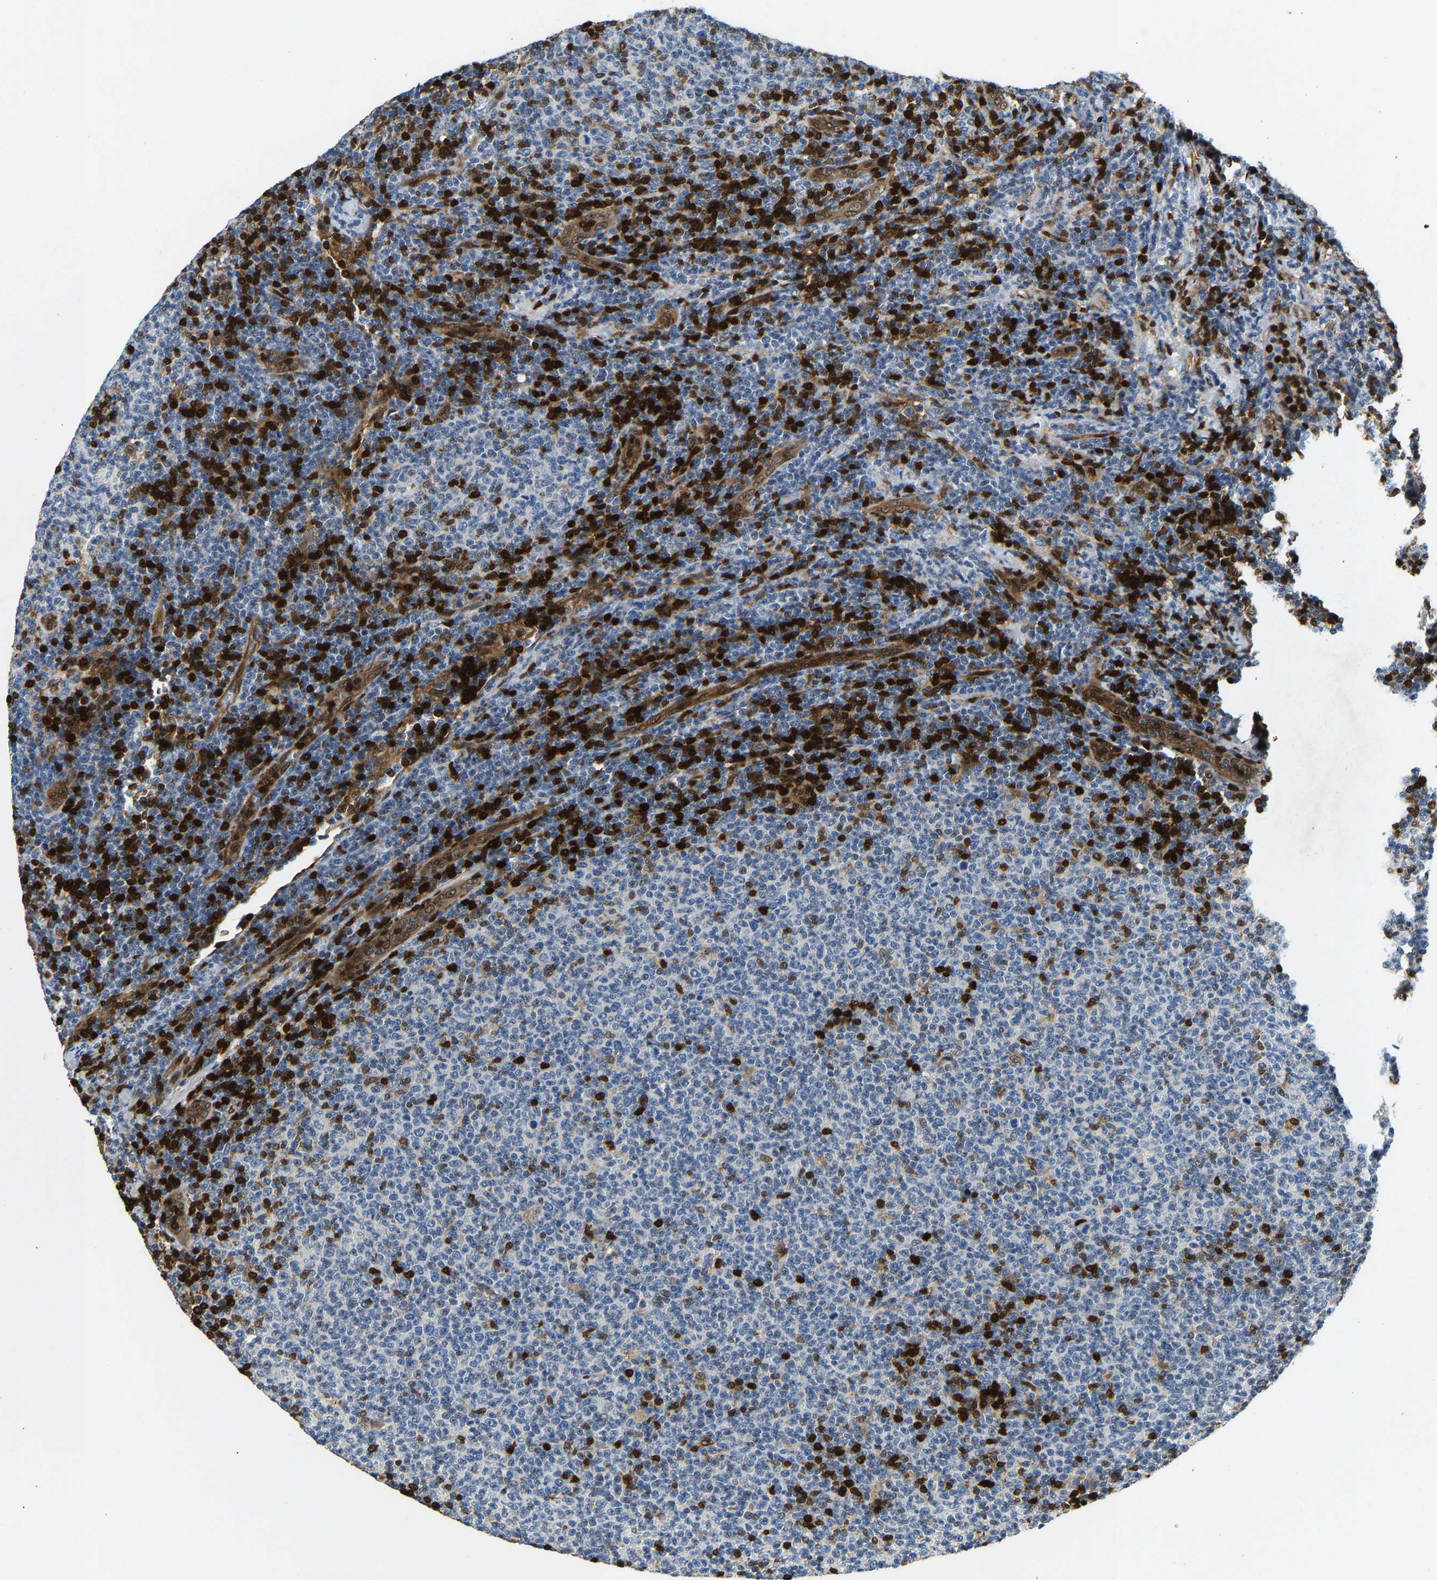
{"staining": {"intensity": "strong", "quantity": "25%-75%", "location": "cytoplasmic/membranous,nuclear"}, "tissue": "lymphoma", "cell_type": "Tumor cells", "image_type": "cancer", "snomed": [{"axis": "morphology", "description": "Malignant lymphoma, non-Hodgkin's type, Low grade"}, {"axis": "topography", "description": "Lymph node"}], "caption": "Low-grade malignant lymphoma, non-Hodgkin's type stained with DAB (3,3'-diaminobenzidine) immunohistochemistry (IHC) demonstrates high levels of strong cytoplasmic/membranous and nuclear staining in about 25%-75% of tumor cells. (DAB (3,3'-diaminobenzidine) = brown stain, brightfield microscopy at high magnification).", "gene": "GIMAP7", "patient": {"sex": "male", "age": 66}}